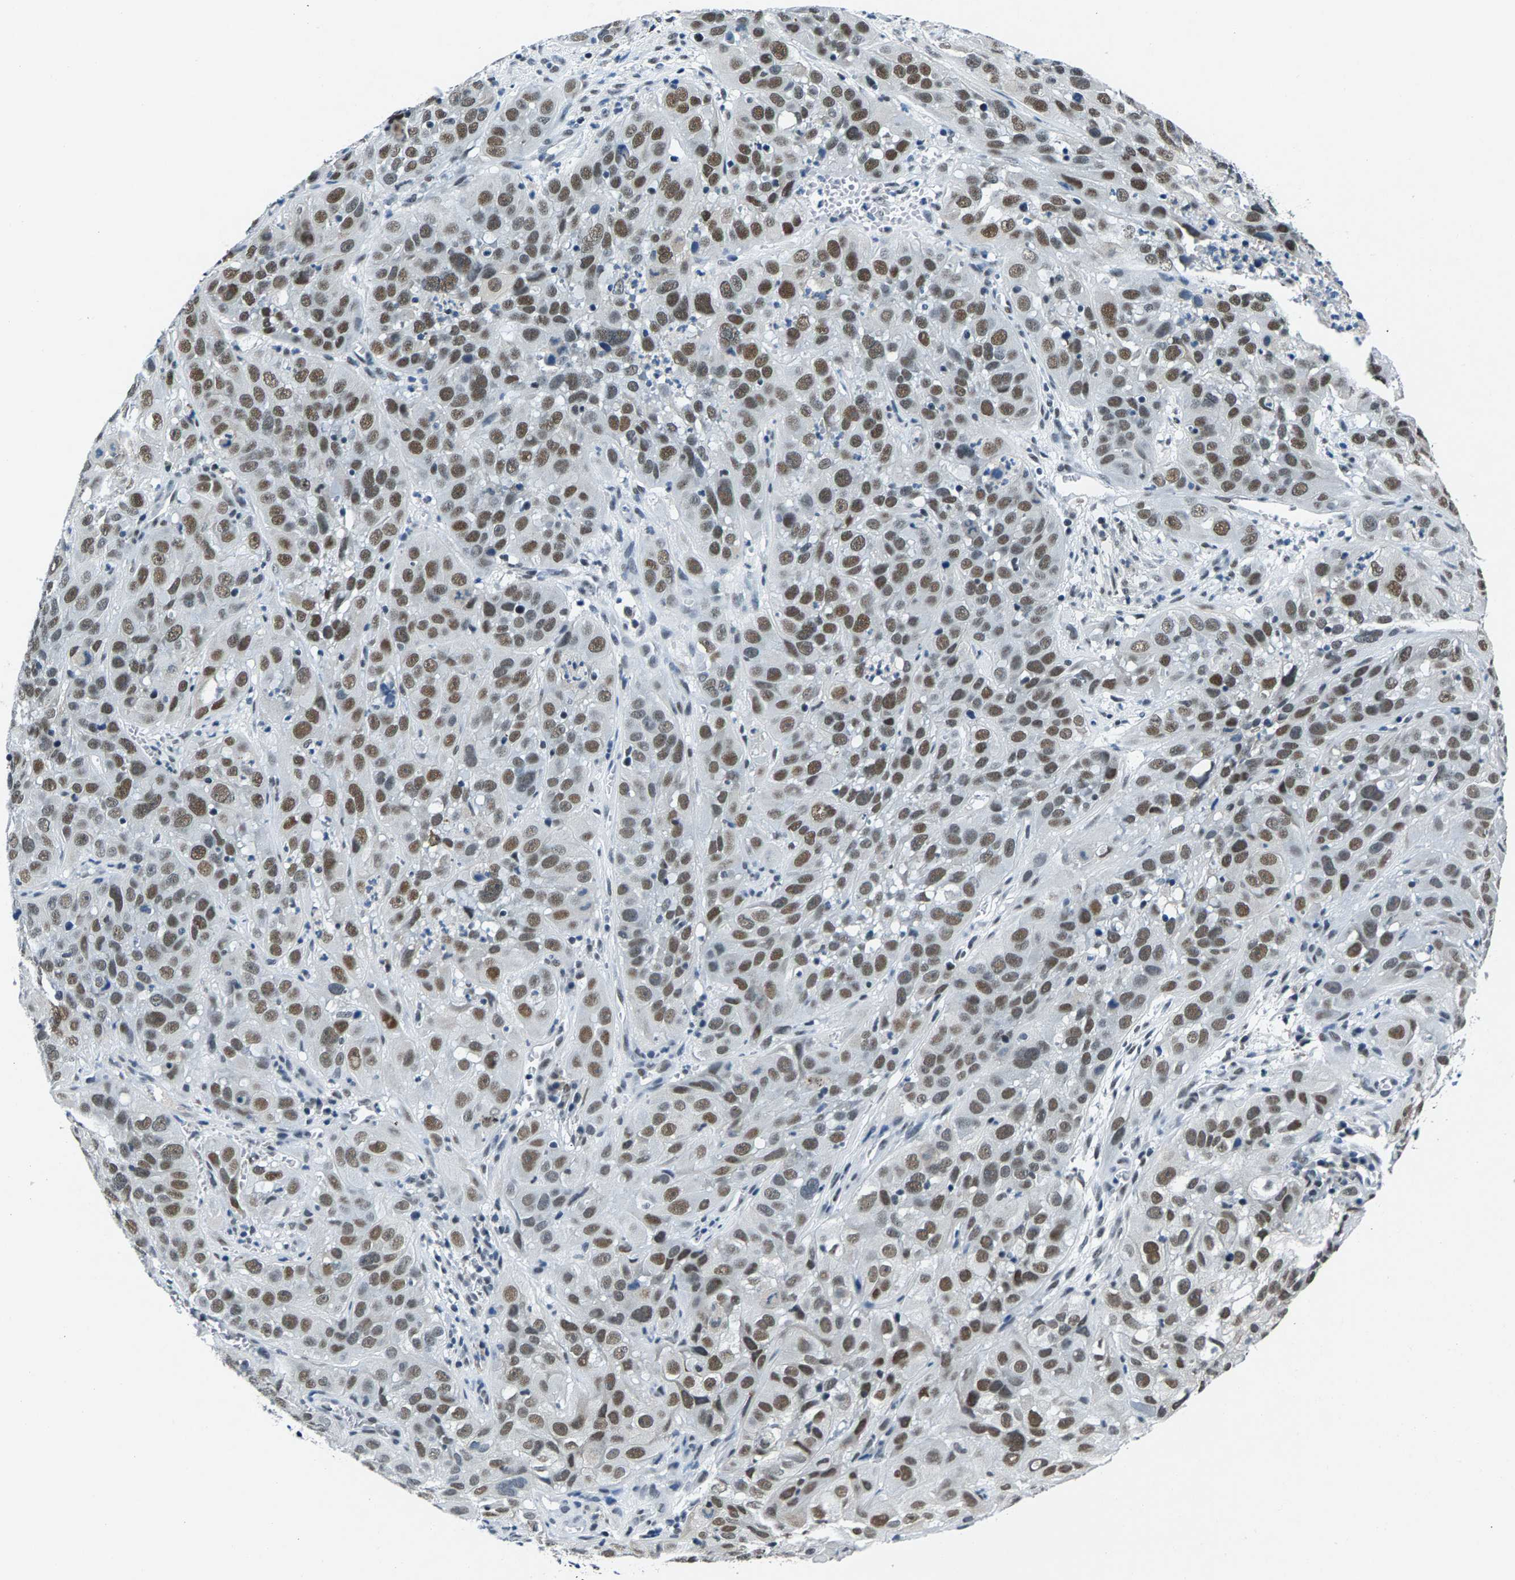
{"staining": {"intensity": "moderate", "quantity": ">75%", "location": "nuclear"}, "tissue": "cervical cancer", "cell_type": "Tumor cells", "image_type": "cancer", "snomed": [{"axis": "morphology", "description": "Squamous cell carcinoma, NOS"}, {"axis": "topography", "description": "Cervix"}], "caption": "Protein staining of squamous cell carcinoma (cervical) tissue displays moderate nuclear expression in about >75% of tumor cells.", "gene": "ATF2", "patient": {"sex": "female", "age": 32}}